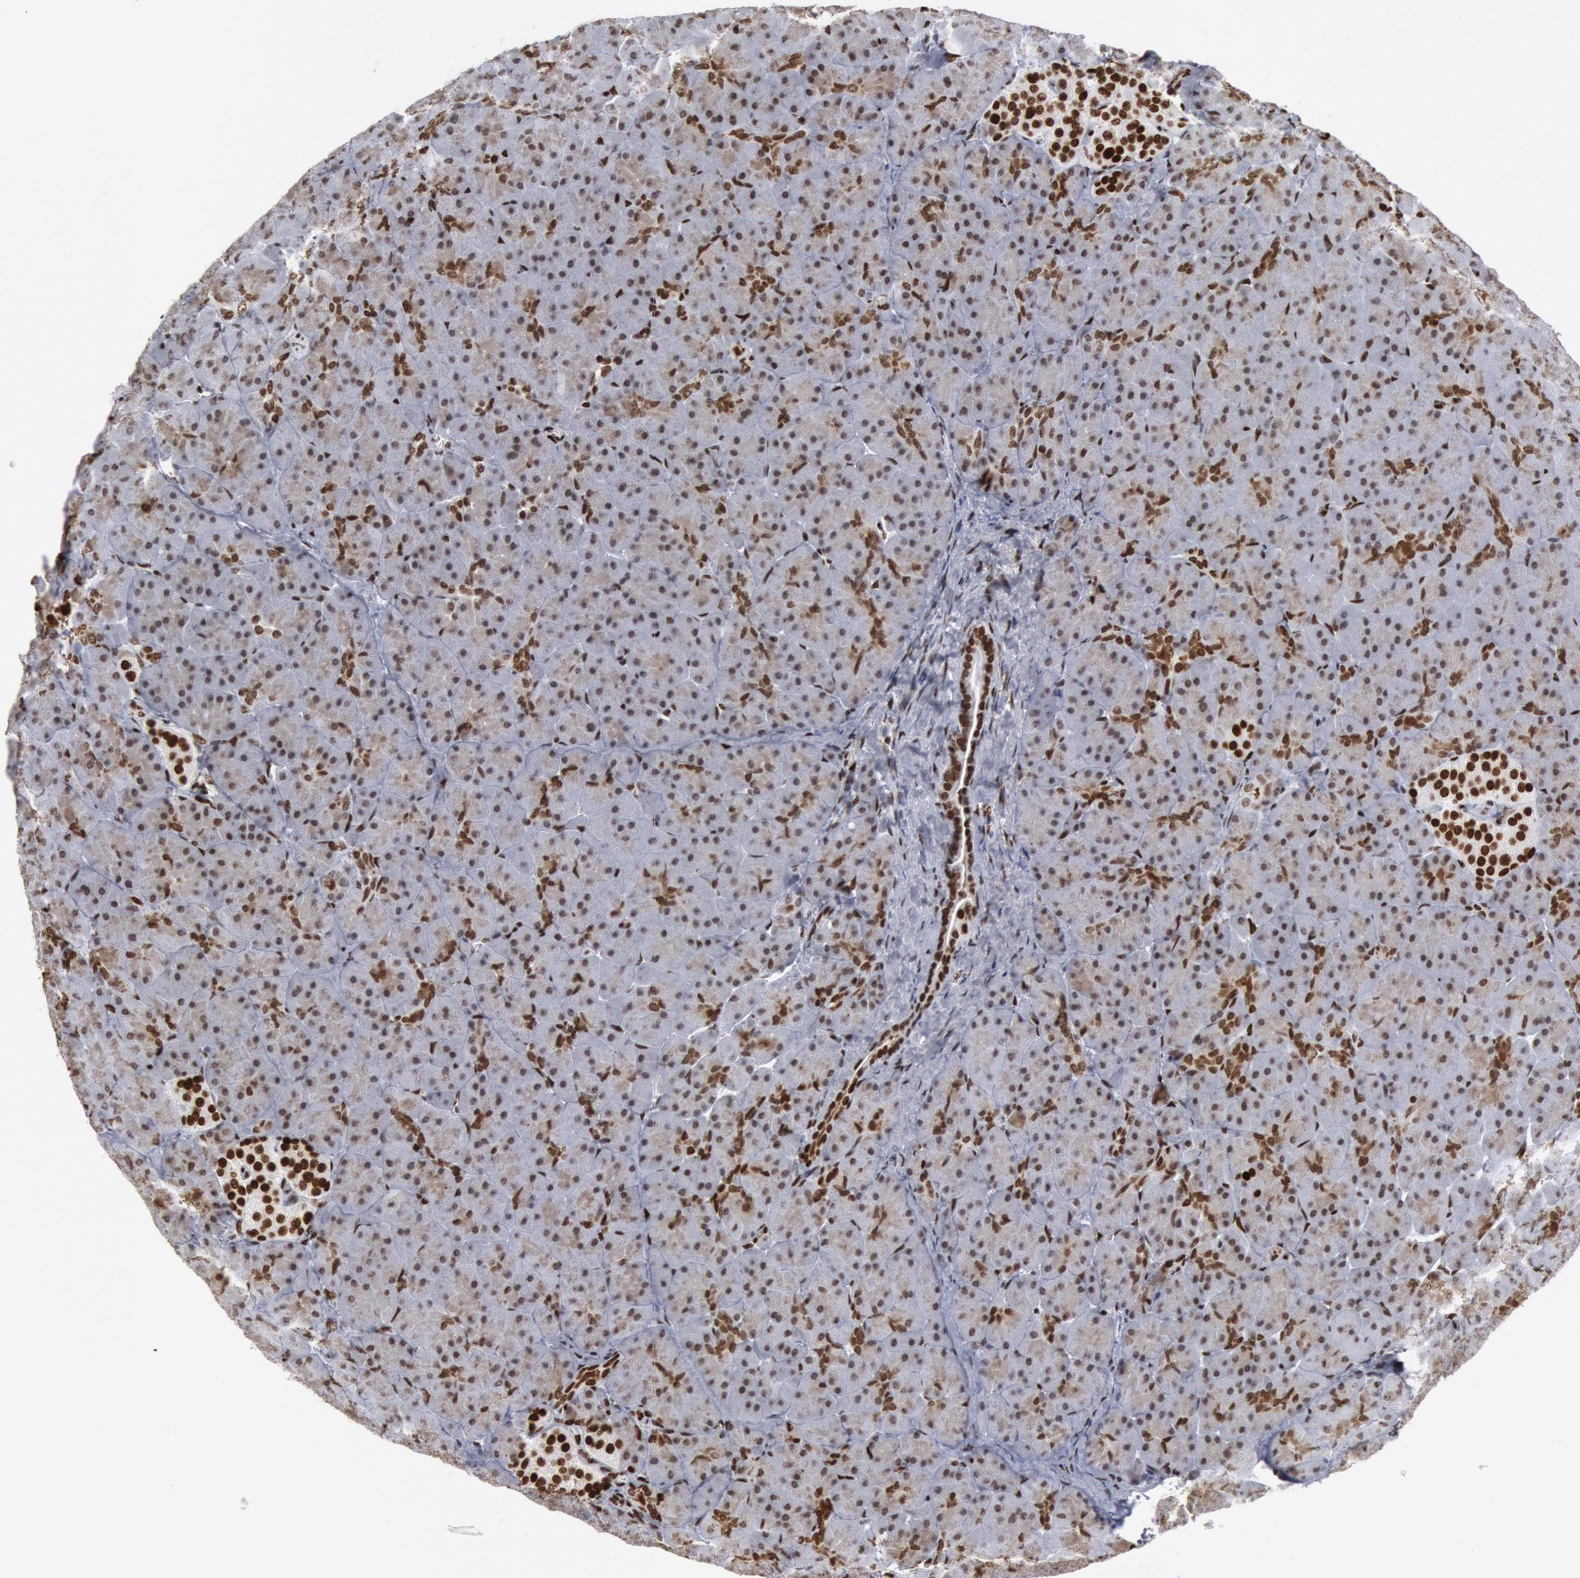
{"staining": {"intensity": "moderate", "quantity": "25%-75%", "location": "nuclear"}, "tissue": "pancreas", "cell_type": "Exocrine glandular cells", "image_type": "normal", "snomed": [{"axis": "morphology", "description": "Normal tissue, NOS"}, {"axis": "topography", "description": "Pancreas"}], "caption": "Immunohistochemical staining of unremarkable pancreas exhibits 25%-75% levels of moderate nuclear protein positivity in approximately 25%-75% of exocrine glandular cells.", "gene": "MECP2", "patient": {"sex": "male", "age": 66}}